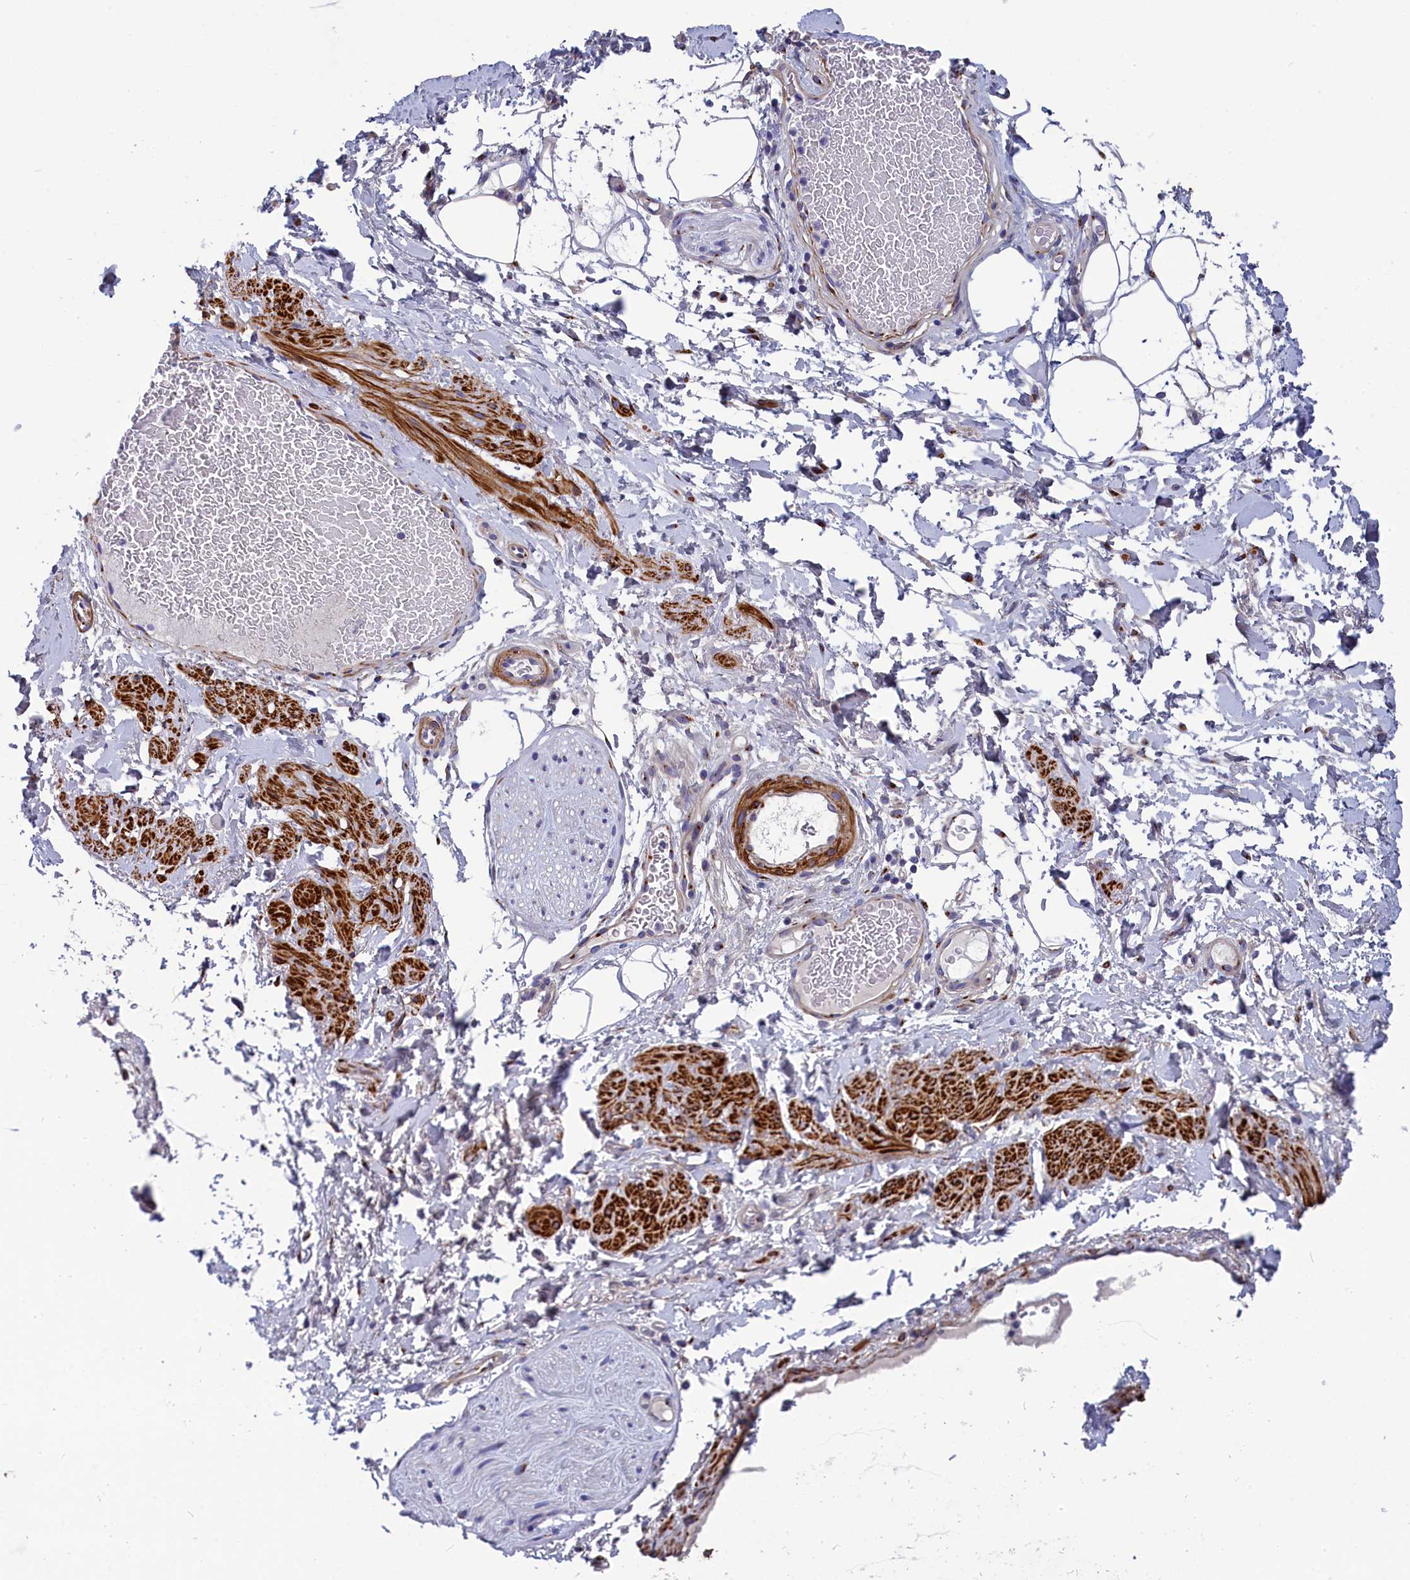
{"staining": {"intensity": "weak", "quantity": "<25%", "location": "cytoplasmic/membranous"}, "tissue": "adipose tissue", "cell_type": "Adipocytes", "image_type": "normal", "snomed": [{"axis": "morphology", "description": "Normal tissue, NOS"}, {"axis": "morphology", "description": "Adenocarcinoma, NOS"}, {"axis": "topography", "description": "Rectum"}, {"axis": "topography", "description": "Vagina"}, {"axis": "topography", "description": "Peripheral nerve tissue"}], "caption": "The immunohistochemistry (IHC) micrograph has no significant positivity in adipocytes of adipose tissue. The staining was performed using DAB to visualize the protein expression in brown, while the nuclei were stained in blue with hematoxylin (Magnification: 20x).", "gene": "TUBGCP4", "patient": {"sex": "female", "age": 71}}